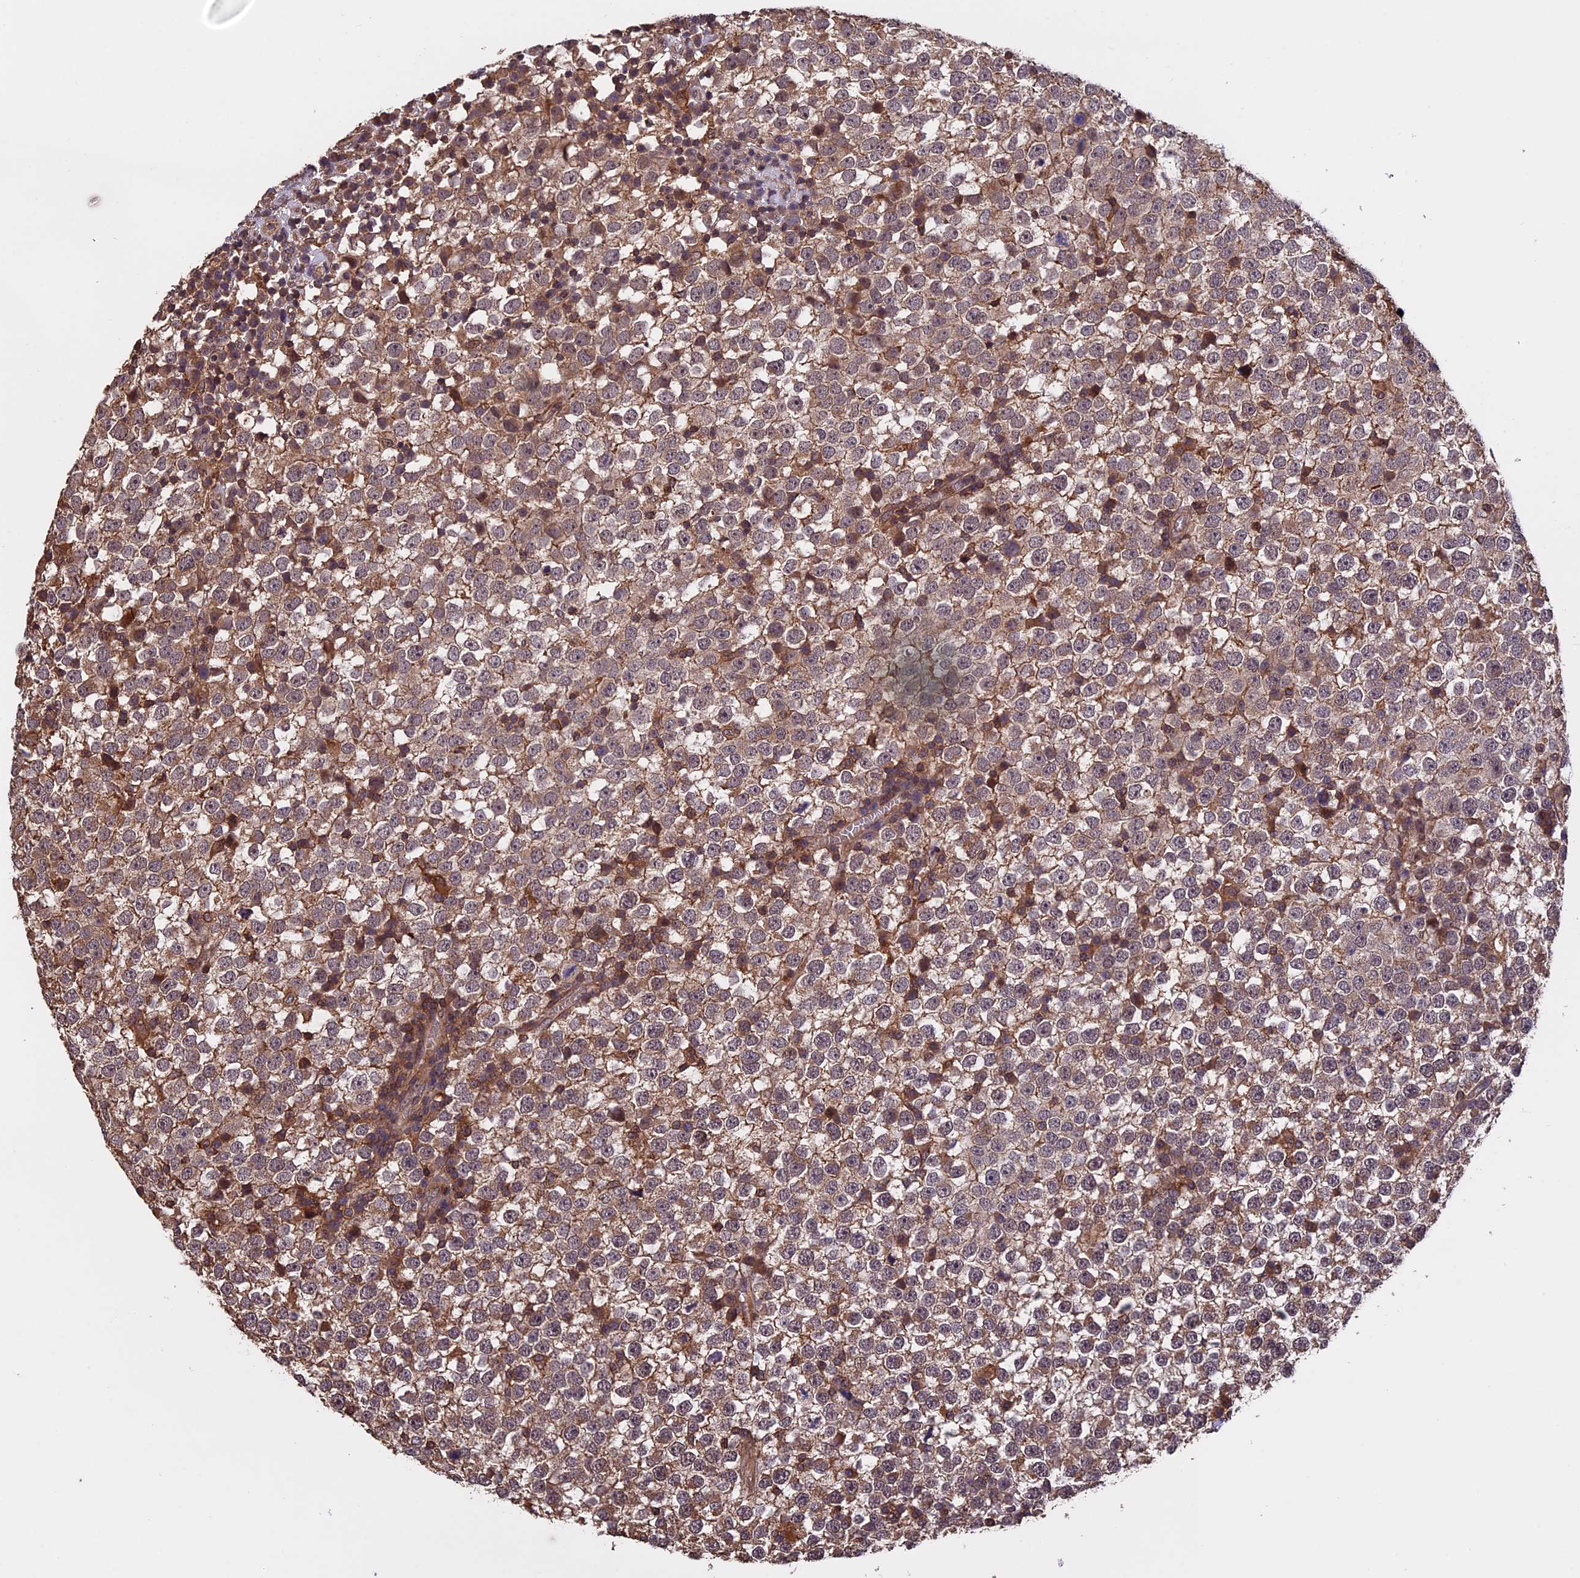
{"staining": {"intensity": "weak", "quantity": "25%-75%", "location": "cytoplasmic/membranous"}, "tissue": "testis cancer", "cell_type": "Tumor cells", "image_type": "cancer", "snomed": [{"axis": "morphology", "description": "Seminoma, NOS"}, {"axis": "topography", "description": "Testis"}], "caption": "A low amount of weak cytoplasmic/membranous expression is seen in about 25%-75% of tumor cells in testis cancer tissue.", "gene": "PKD2L2", "patient": {"sex": "male", "age": 65}}